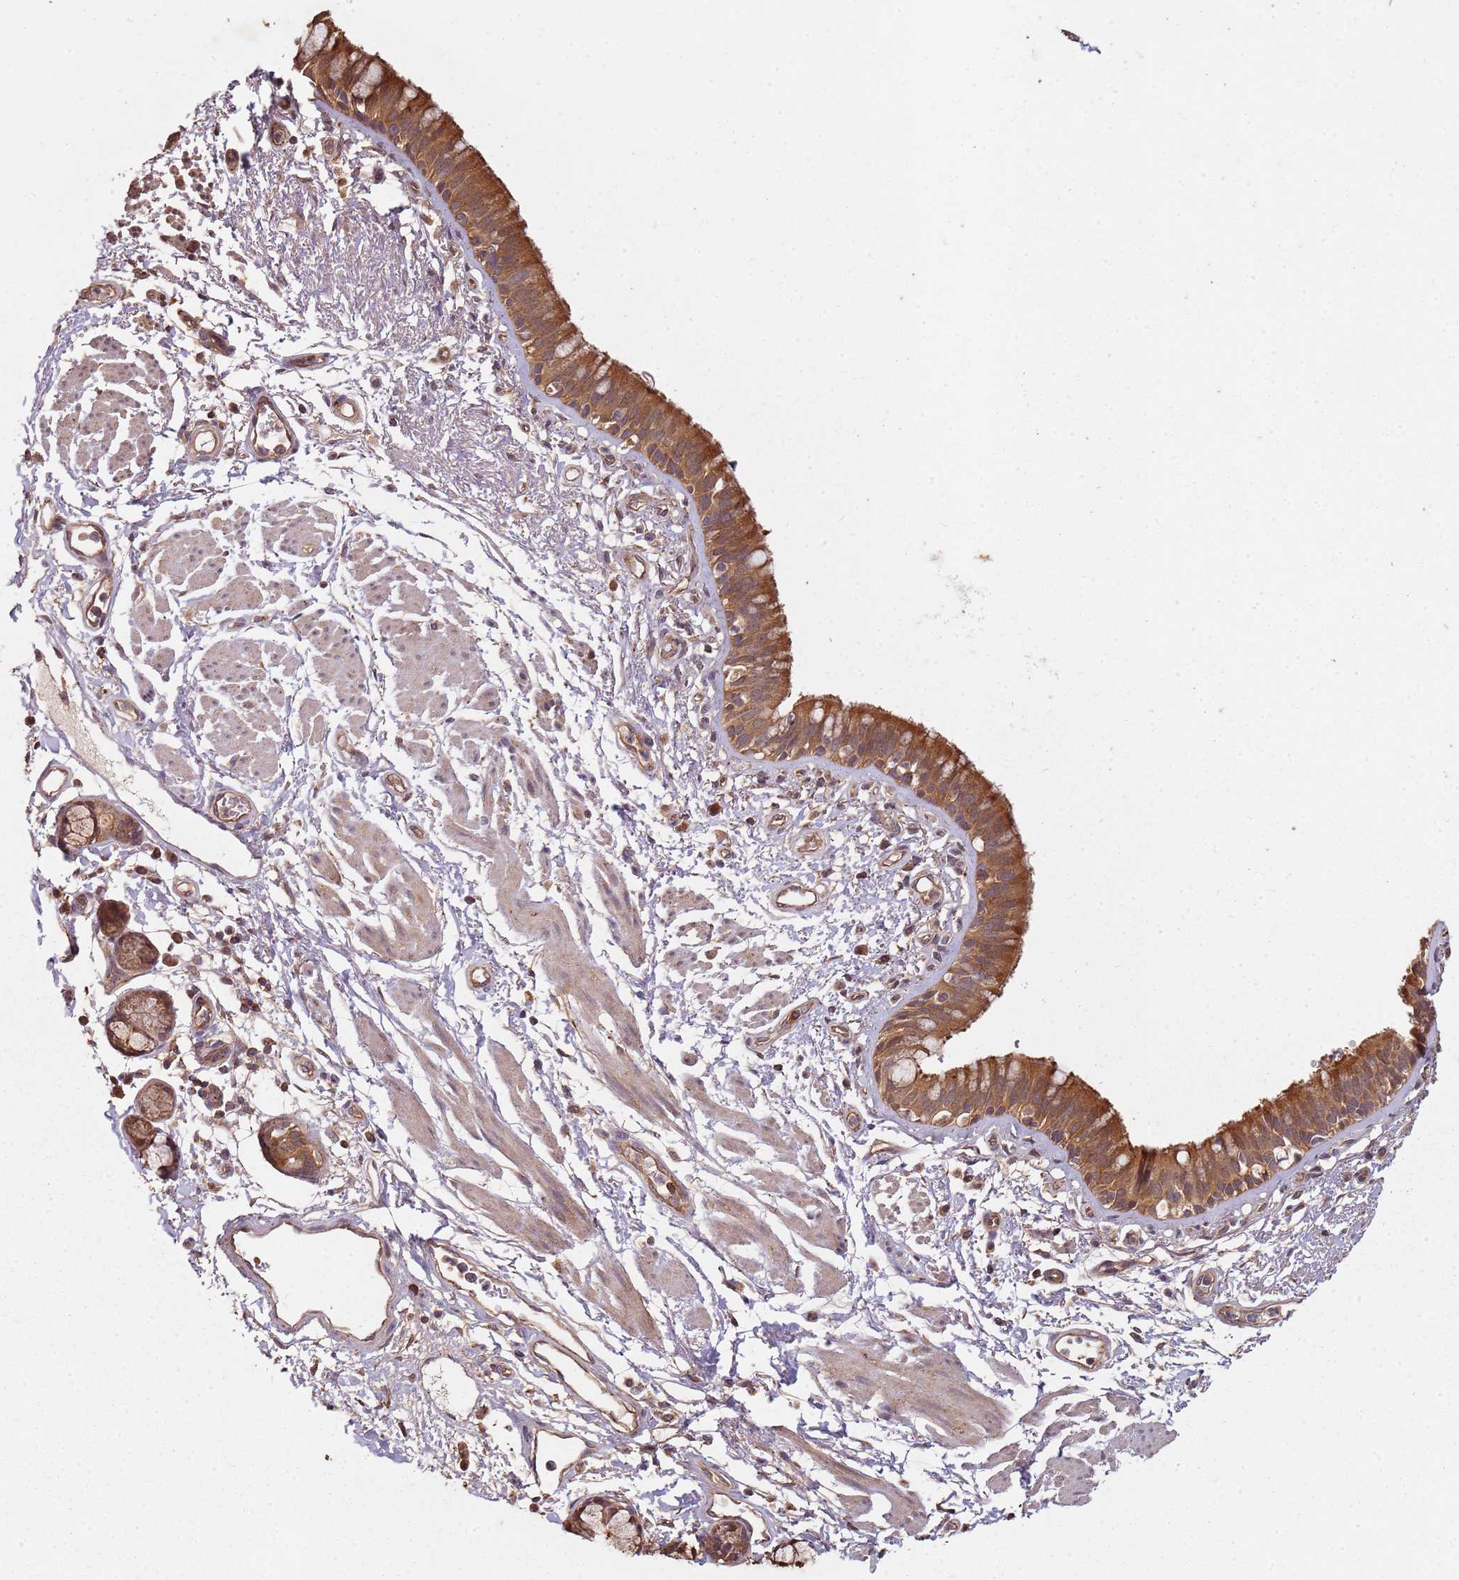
{"staining": {"intensity": "strong", "quantity": ">75%", "location": "cytoplasmic/membranous"}, "tissue": "bronchus", "cell_type": "Respiratory epithelial cells", "image_type": "normal", "snomed": [{"axis": "morphology", "description": "Normal tissue, NOS"}, {"axis": "morphology", "description": "Neoplasm, uncertain whether benign or malignant"}, {"axis": "topography", "description": "Bronchus"}, {"axis": "topography", "description": "Lung"}], "caption": "Immunohistochemistry (DAB) staining of unremarkable human bronchus reveals strong cytoplasmic/membranous protein staining in approximately >75% of respiratory epithelial cells. The protein of interest is stained brown, and the nuclei are stained in blue (DAB IHC with brightfield microscopy, high magnification).", "gene": "SCGB2B2", "patient": {"sex": "male", "age": 55}}